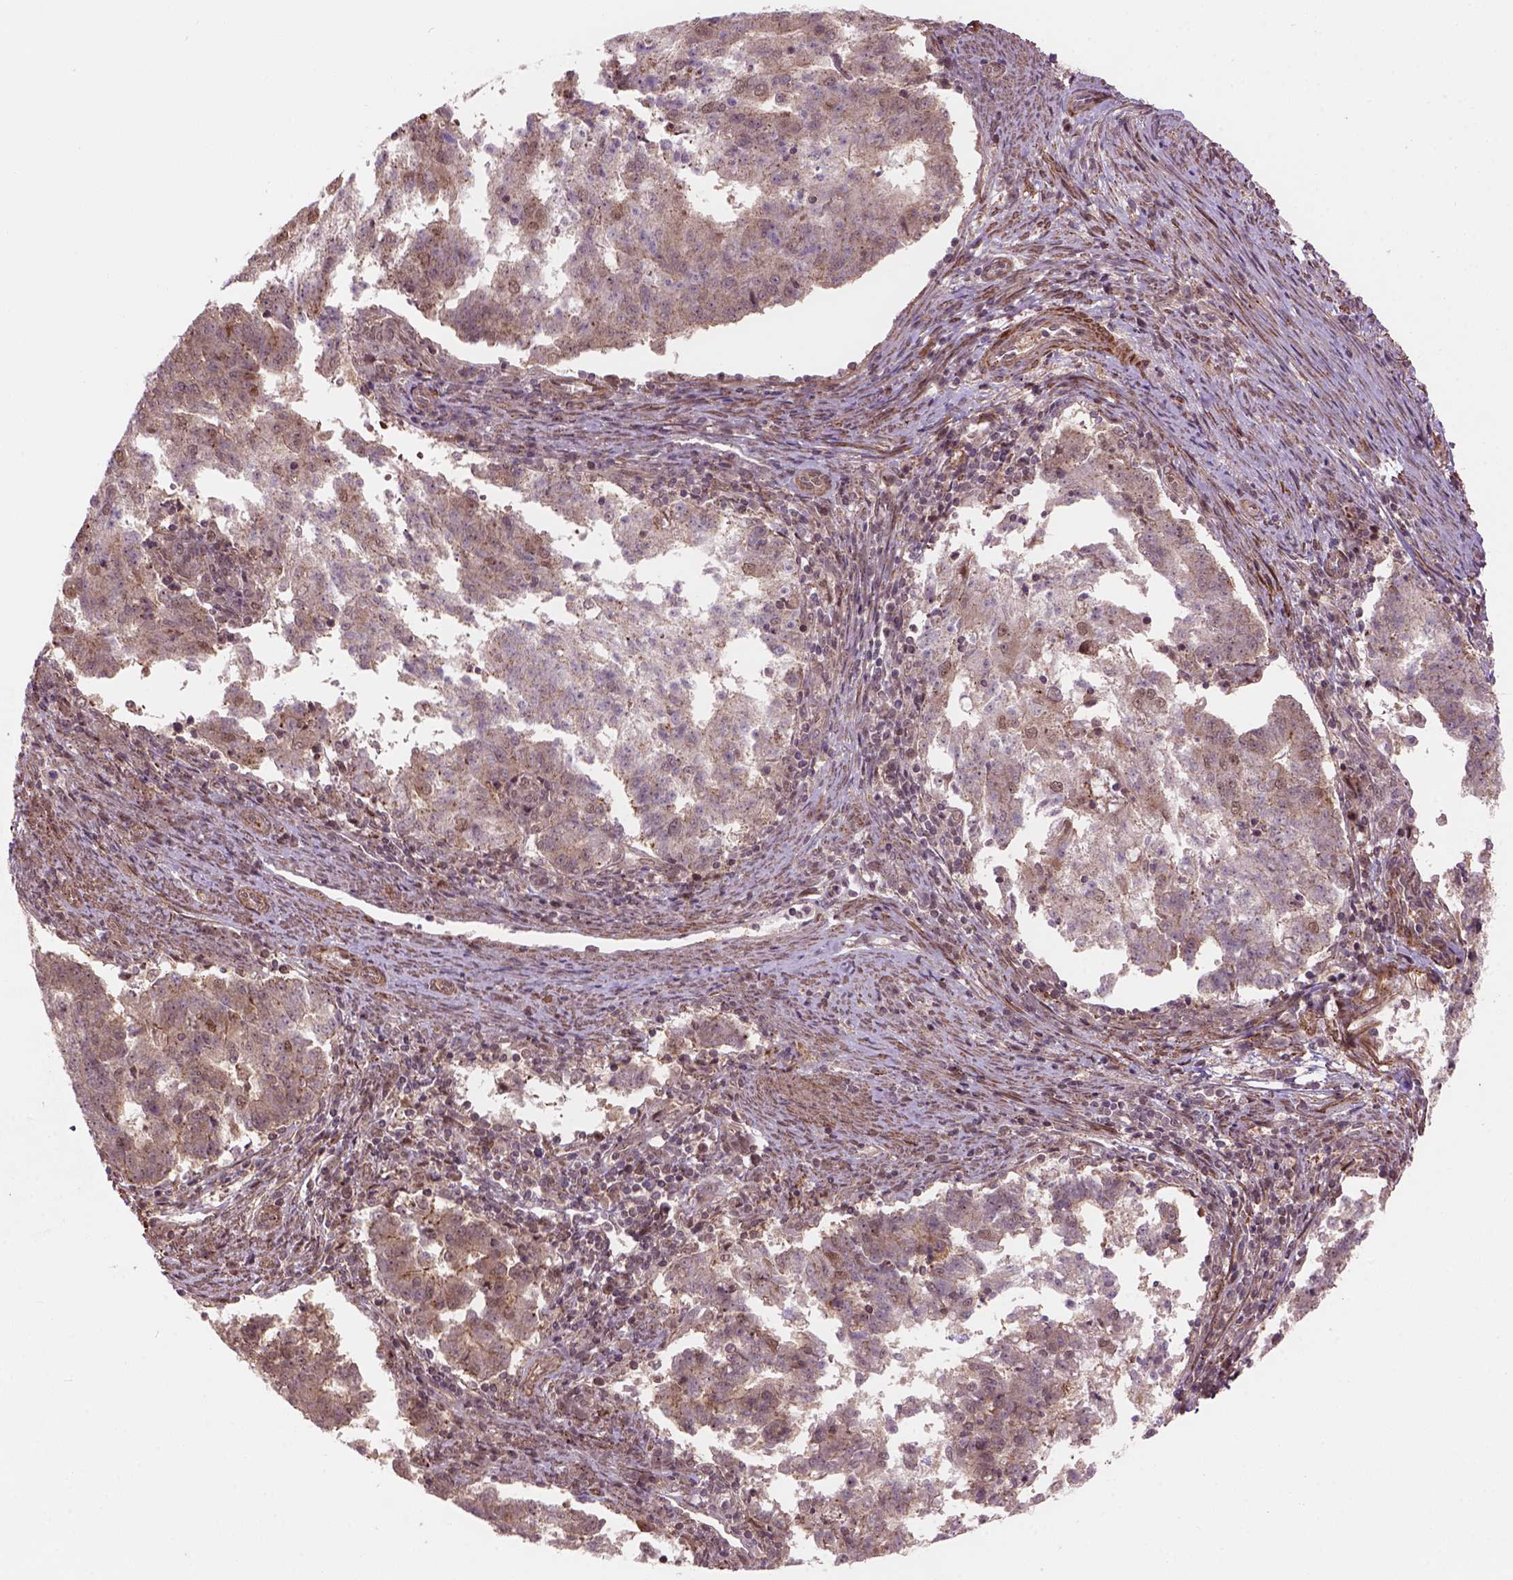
{"staining": {"intensity": "weak", "quantity": ">75%", "location": "cytoplasmic/membranous,nuclear"}, "tissue": "endometrial cancer", "cell_type": "Tumor cells", "image_type": "cancer", "snomed": [{"axis": "morphology", "description": "Adenocarcinoma, NOS"}, {"axis": "topography", "description": "Endometrium"}], "caption": "This is an image of immunohistochemistry staining of endometrial cancer (adenocarcinoma), which shows weak expression in the cytoplasmic/membranous and nuclear of tumor cells.", "gene": "PSMD11", "patient": {"sex": "female", "age": 82}}